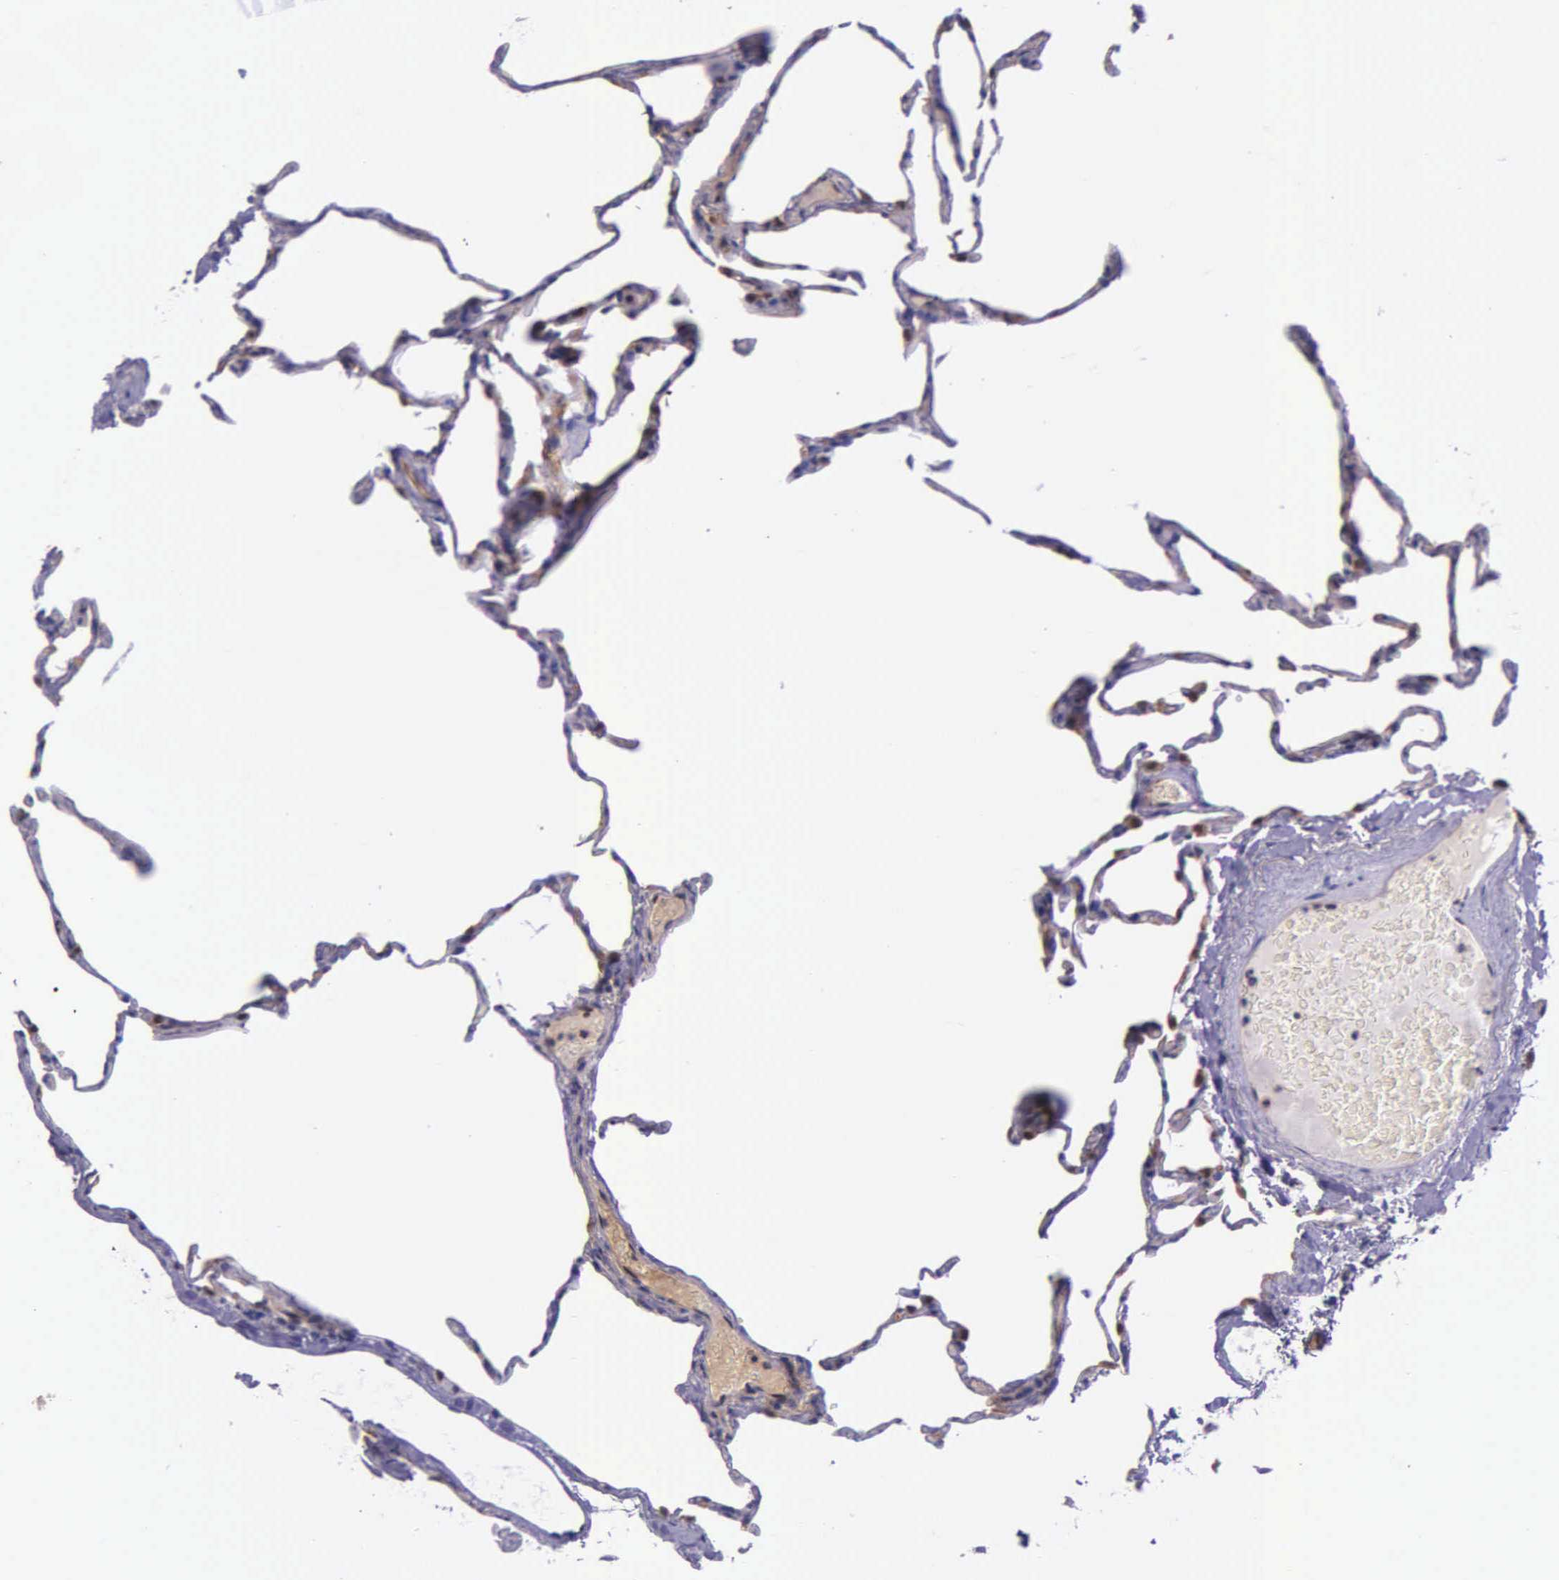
{"staining": {"intensity": "weak", "quantity": "25%-75%", "location": "nuclear"}, "tissue": "lung", "cell_type": "Alveolar cells", "image_type": "normal", "snomed": [{"axis": "morphology", "description": "Normal tissue, NOS"}, {"axis": "topography", "description": "Lung"}], "caption": "A high-resolution photomicrograph shows IHC staining of unremarkable lung, which reveals weak nuclear positivity in about 25%-75% of alveolar cells. (DAB (3,3'-diaminobenzidine) IHC, brown staining for protein, blue staining for nuclei).", "gene": "GMPR2", "patient": {"sex": "female", "age": 75}}